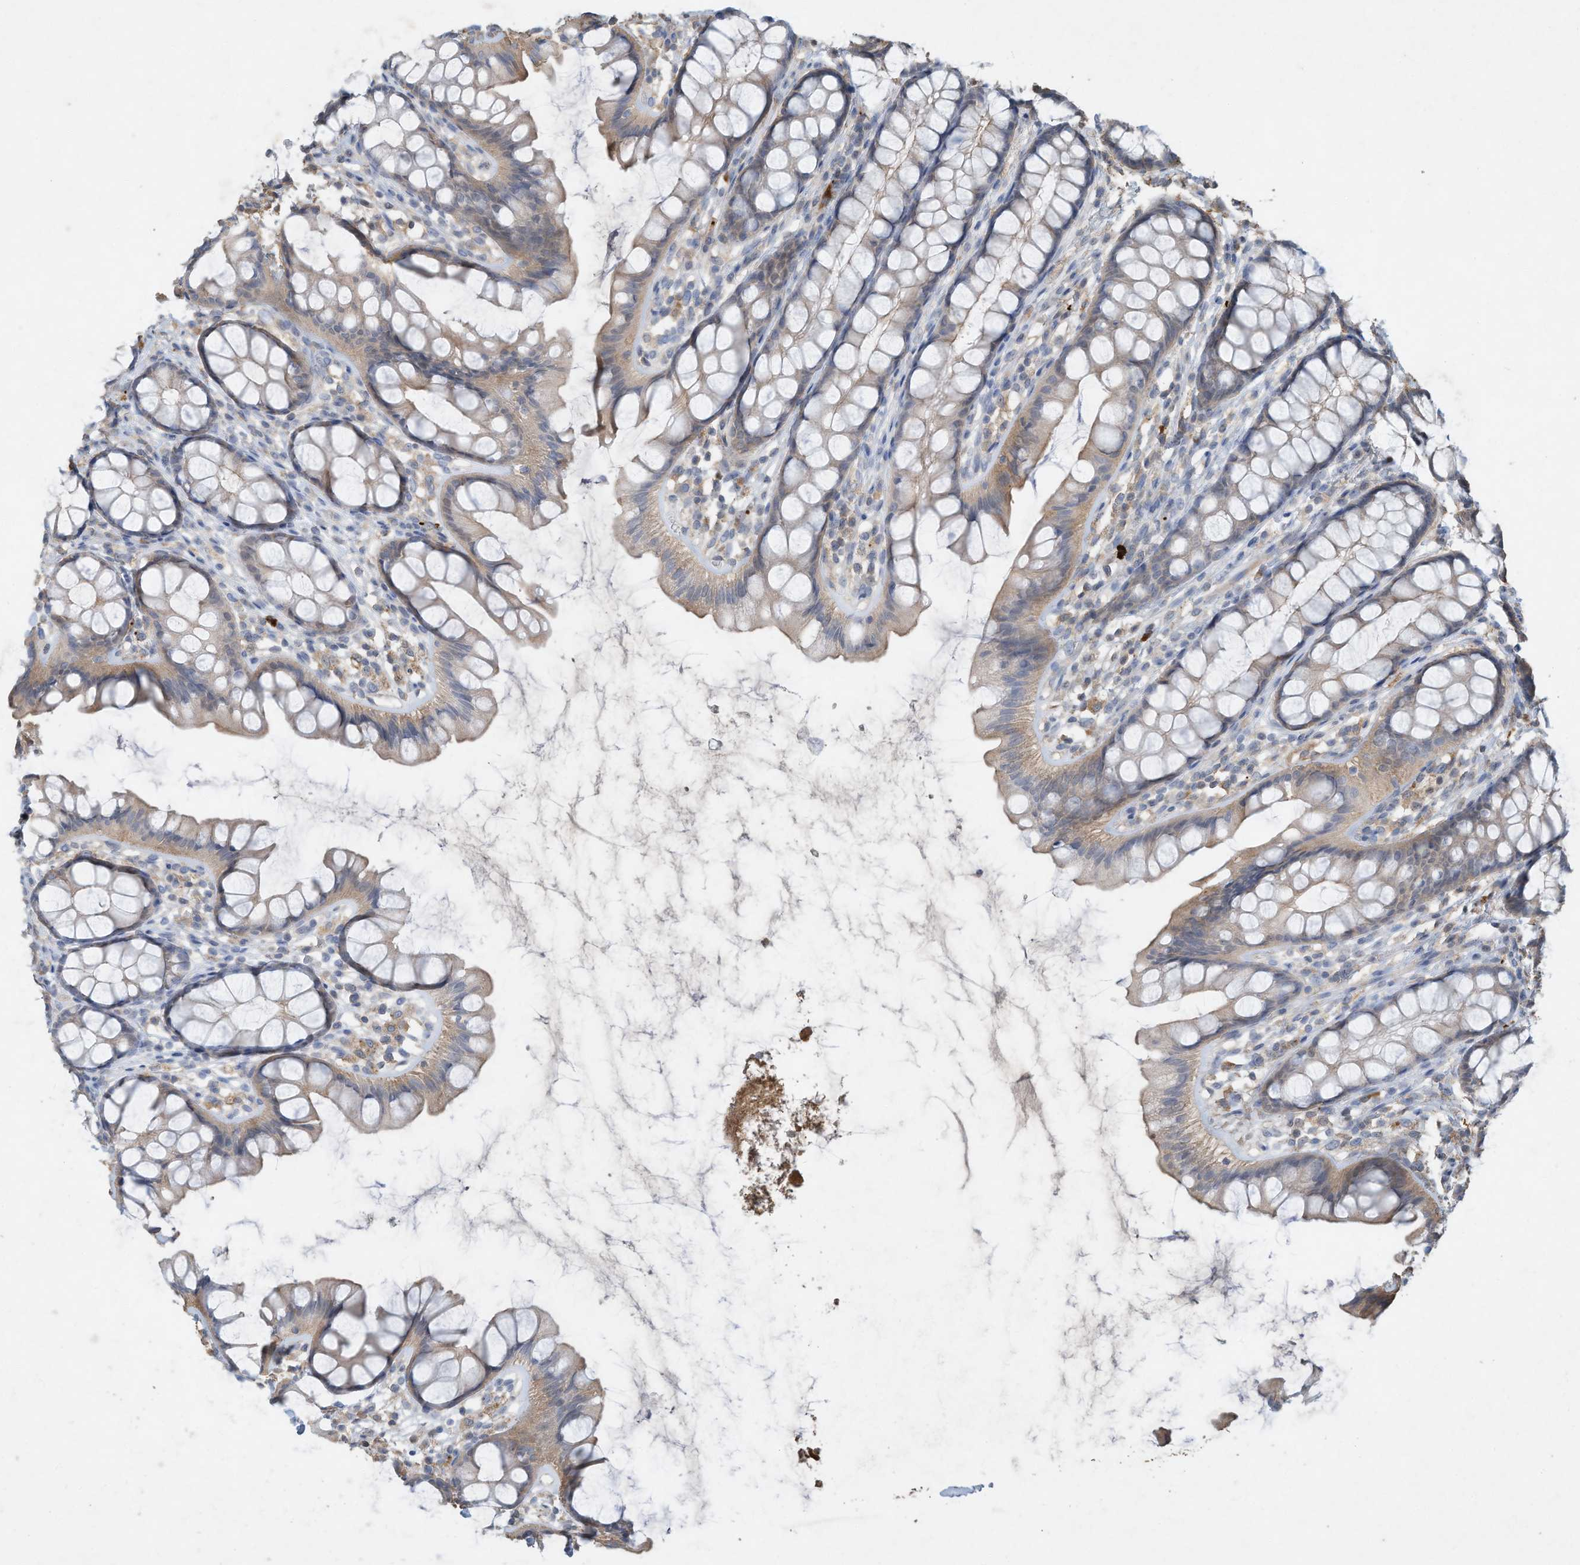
{"staining": {"intensity": "weak", "quantity": "<25%", "location": "cytoplasmic/membranous"}, "tissue": "rectum", "cell_type": "Glandular cells", "image_type": "normal", "snomed": [{"axis": "morphology", "description": "Normal tissue, NOS"}, {"axis": "topography", "description": "Rectum"}], "caption": "A high-resolution photomicrograph shows immunohistochemistry staining of unremarkable rectum, which reveals no significant staining in glandular cells. The staining was performed using DAB (3,3'-diaminobenzidine) to visualize the protein expression in brown, while the nuclei were stained in blue with hematoxylin (Magnification: 20x).", "gene": "CAPN13", "patient": {"sex": "female", "age": 65}}